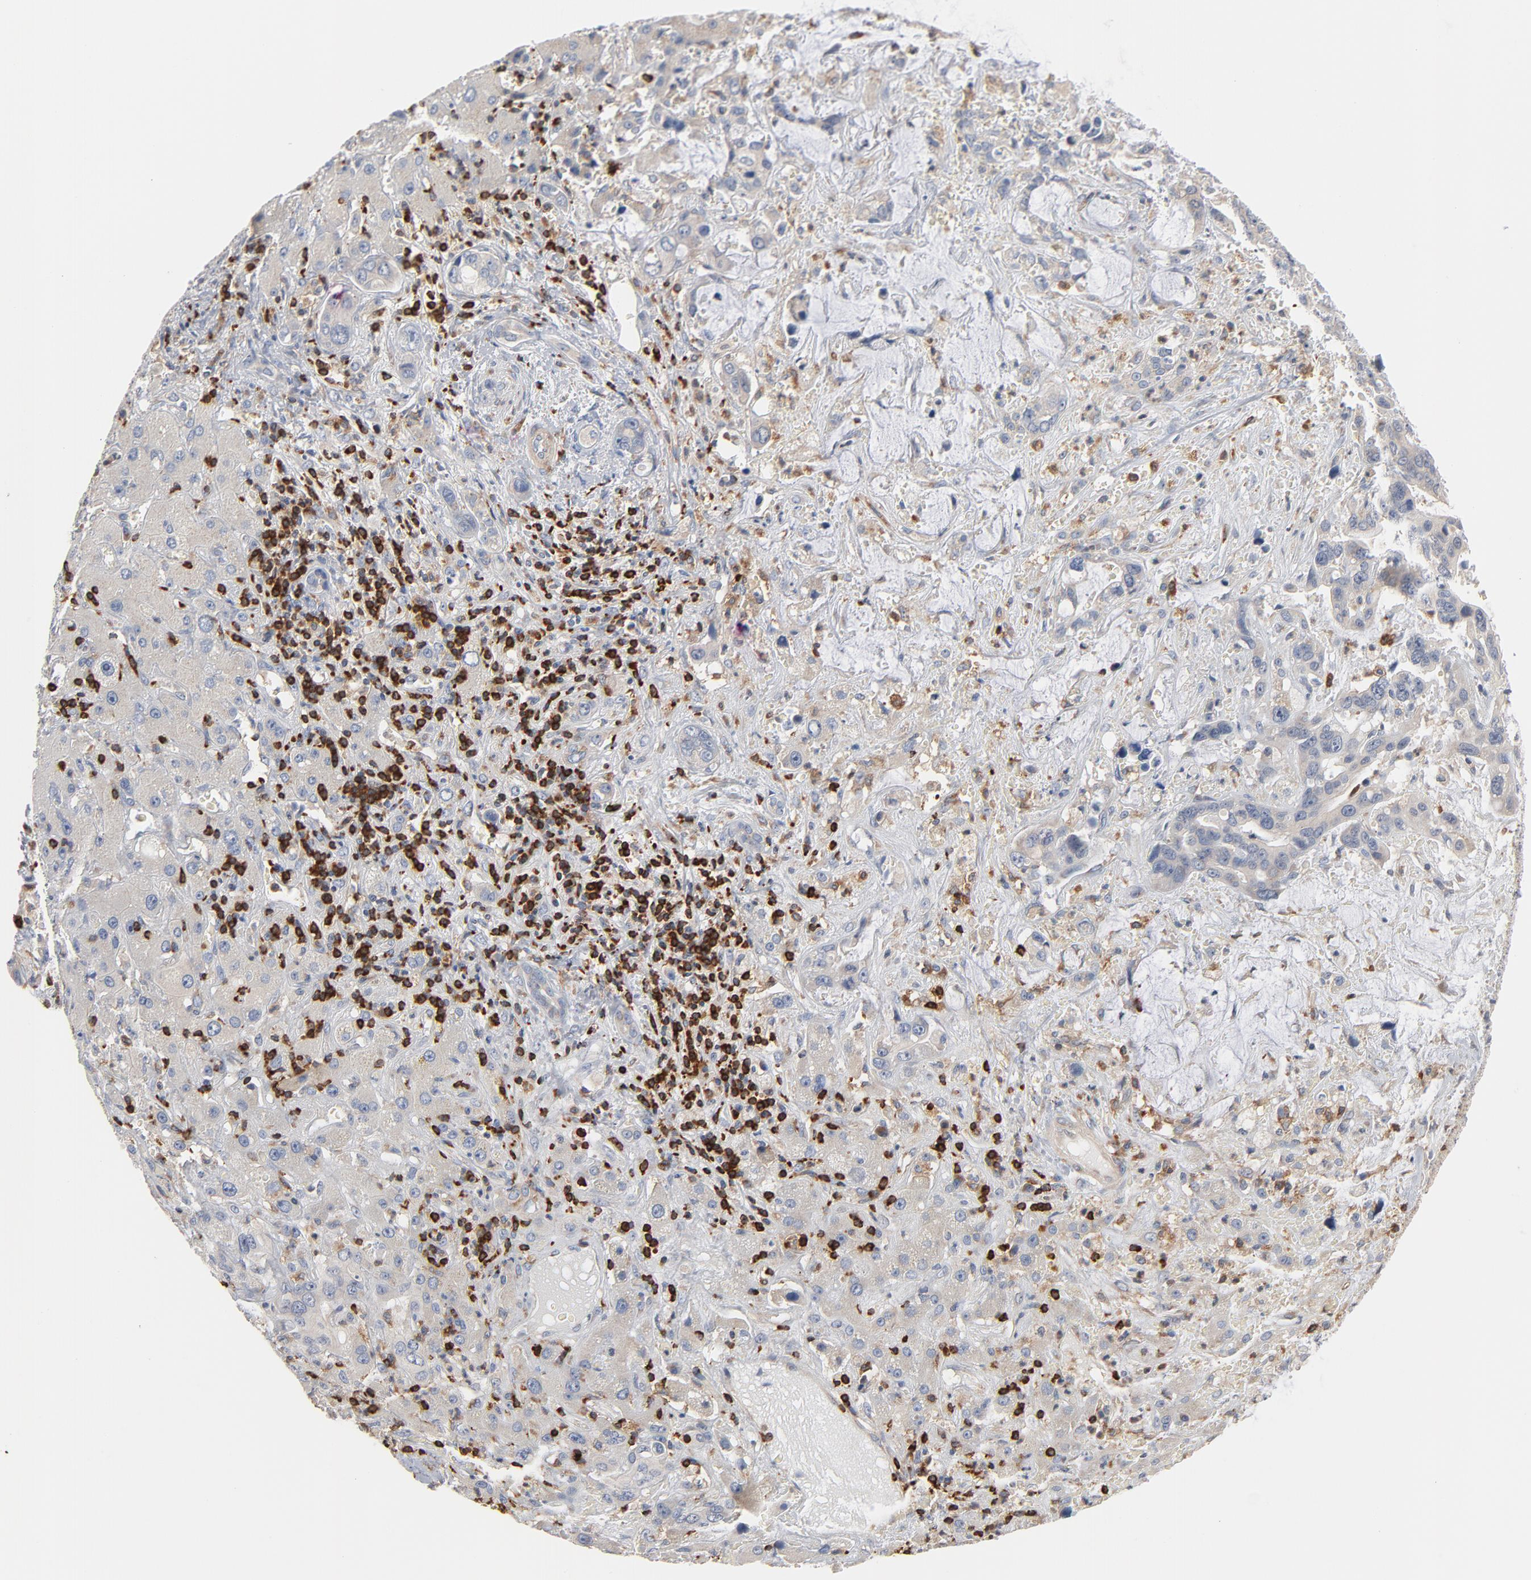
{"staining": {"intensity": "negative", "quantity": "none", "location": "none"}, "tissue": "liver cancer", "cell_type": "Tumor cells", "image_type": "cancer", "snomed": [{"axis": "morphology", "description": "Cholangiocarcinoma"}, {"axis": "topography", "description": "Liver"}], "caption": "Liver cholangiocarcinoma was stained to show a protein in brown. There is no significant staining in tumor cells. Brightfield microscopy of immunohistochemistry stained with DAB (brown) and hematoxylin (blue), captured at high magnification.", "gene": "SH3KBP1", "patient": {"sex": "female", "age": 65}}